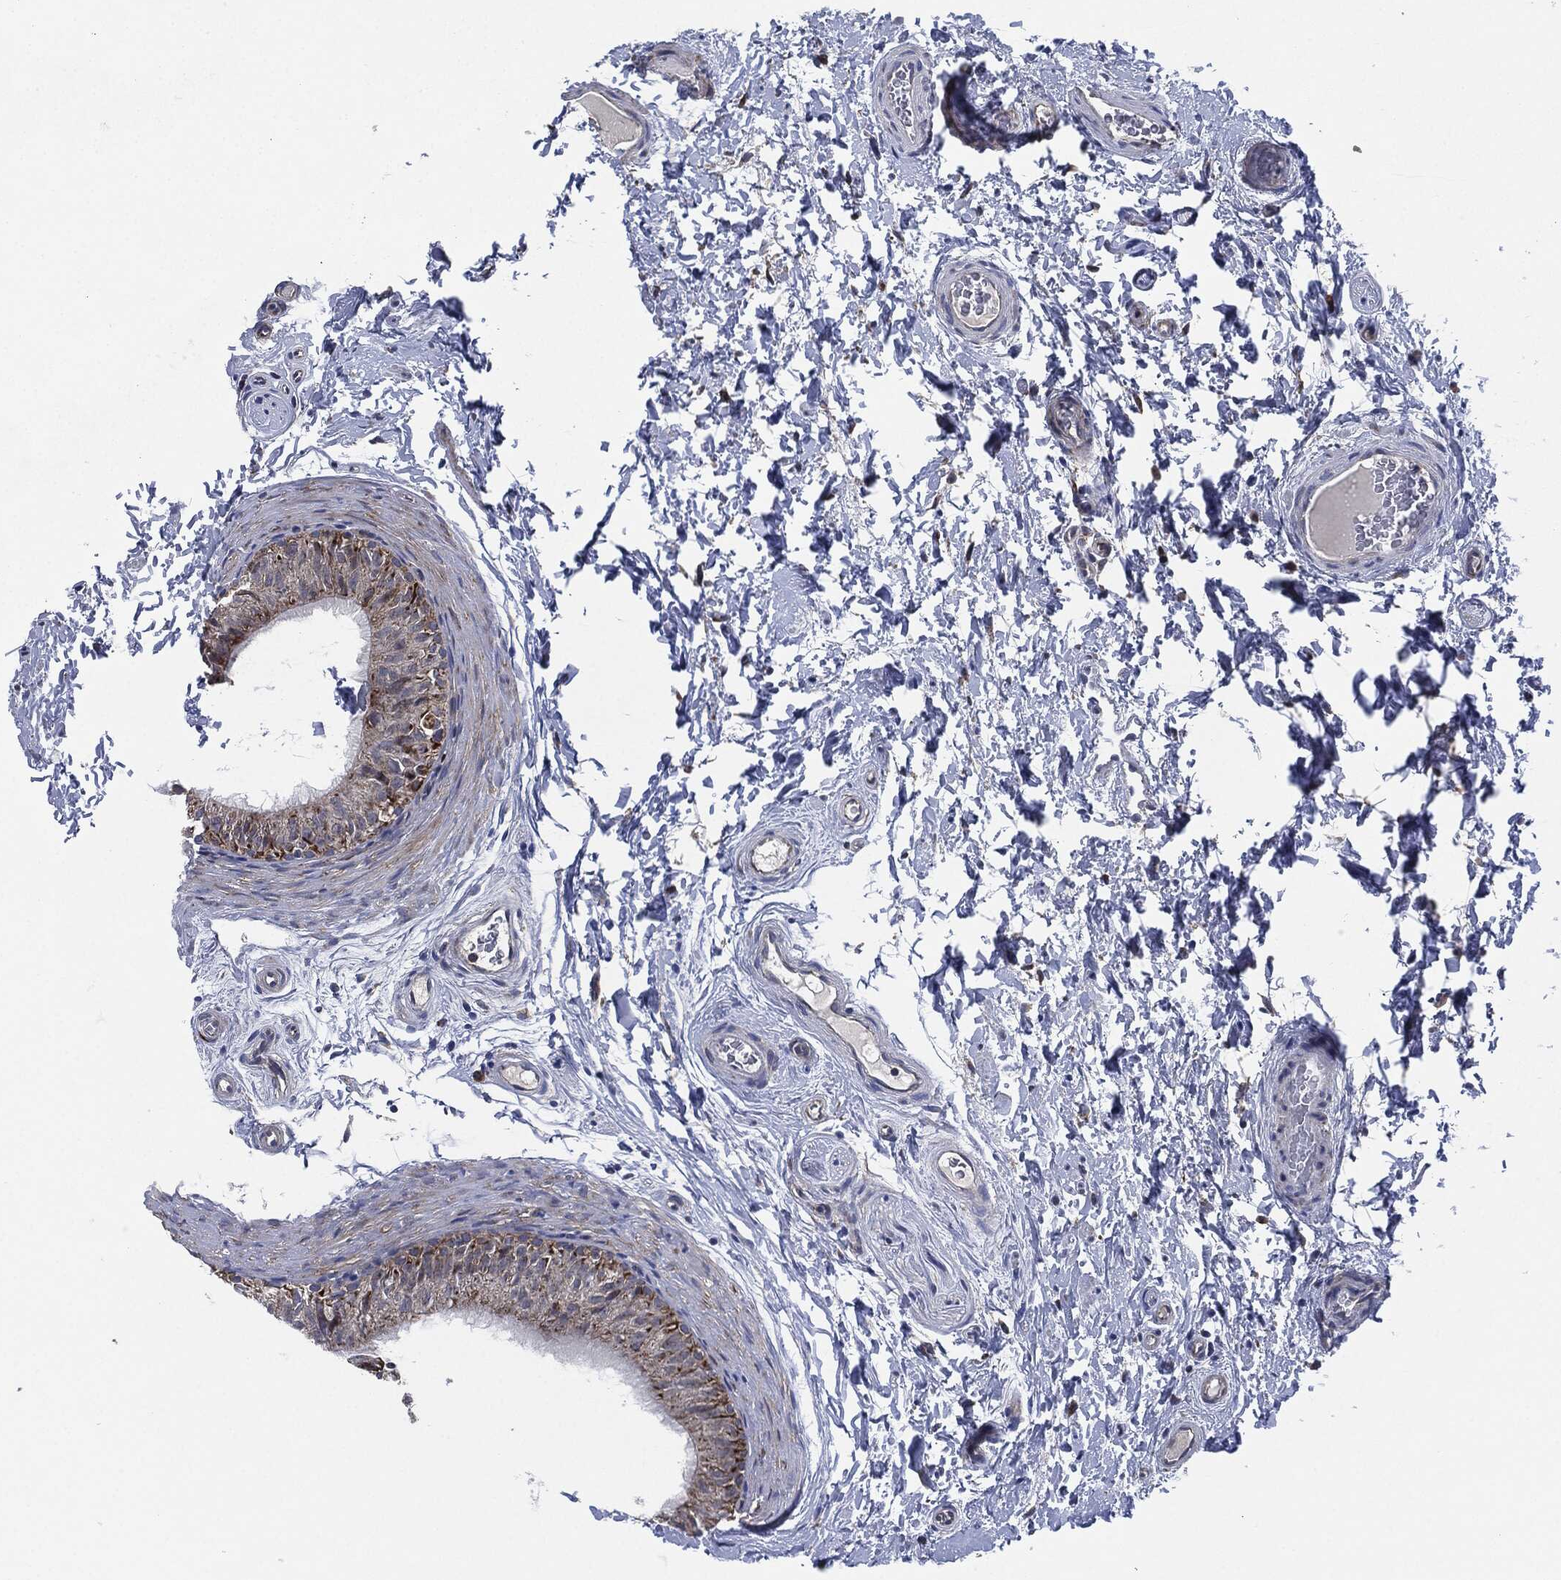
{"staining": {"intensity": "moderate", "quantity": "<25%", "location": "cytoplasmic/membranous"}, "tissue": "epididymis", "cell_type": "Glandular cells", "image_type": "normal", "snomed": [{"axis": "morphology", "description": "Normal tissue, NOS"}, {"axis": "topography", "description": "Epididymis"}], "caption": "High-power microscopy captured an immunohistochemistry (IHC) histopathology image of benign epididymis, revealing moderate cytoplasmic/membranous positivity in approximately <25% of glandular cells.", "gene": "TMEM11", "patient": {"sex": "male", "age": 34}}